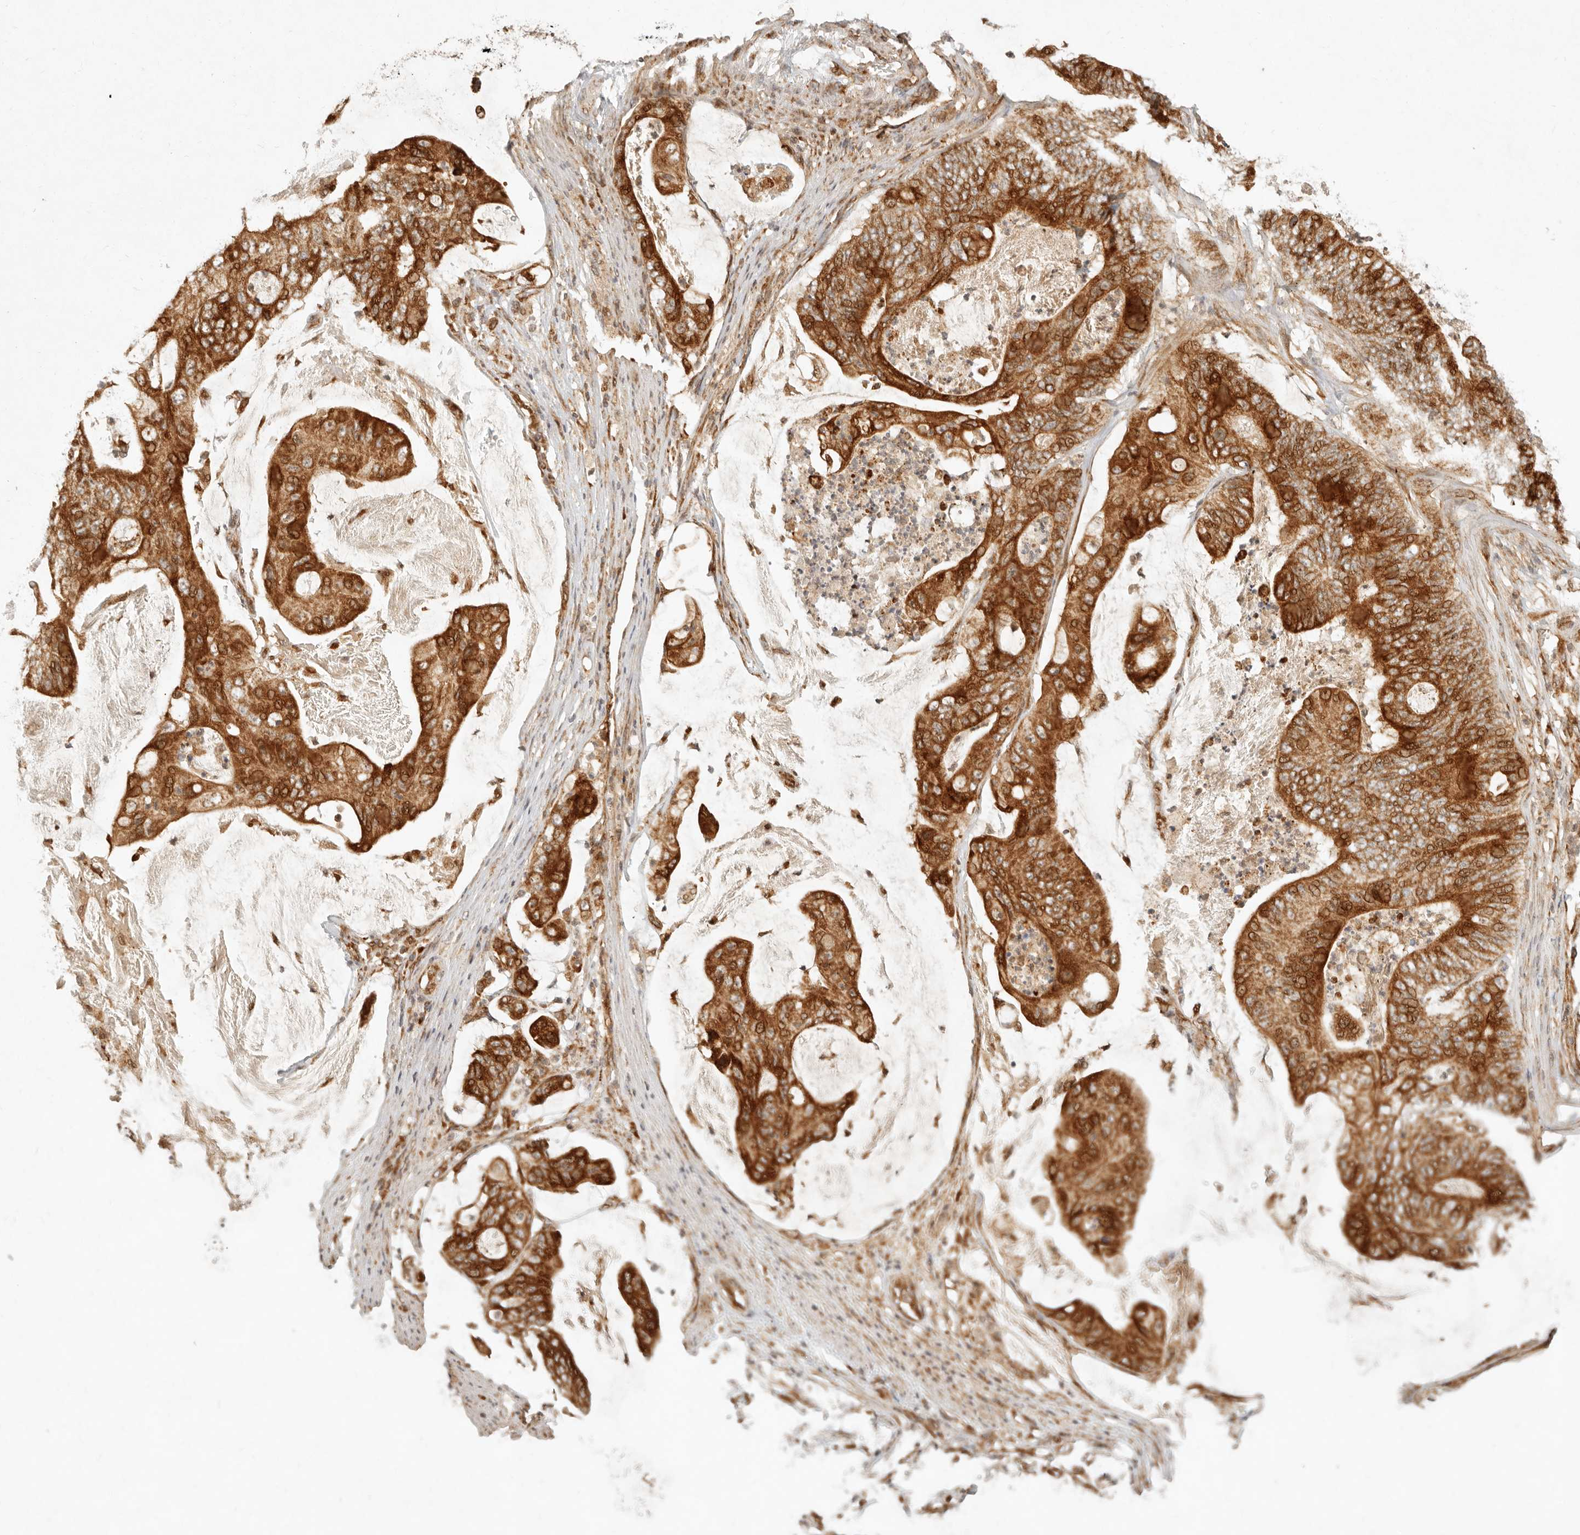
{"staining": {"intensity": "strong", "quantity": ">75%", "location": "cytoplasmic/membranous"}, "tissue": "stomach cancer", "cell_type": "Tumor cells", "image_type": "cancer", "snomed": [{"axis": "morphology", "description": "Adenocarcinoma, NOS"}, {"axis": "topography", "description": "Stomach"}], "caption": "Stomach cancer stained for a protein (brown) shows strong cytoplasmic/membranous positive expression in about >75% of tumor cells.", "gene": "KLHL38", "patient": {"sex": "female", "age": 73}}